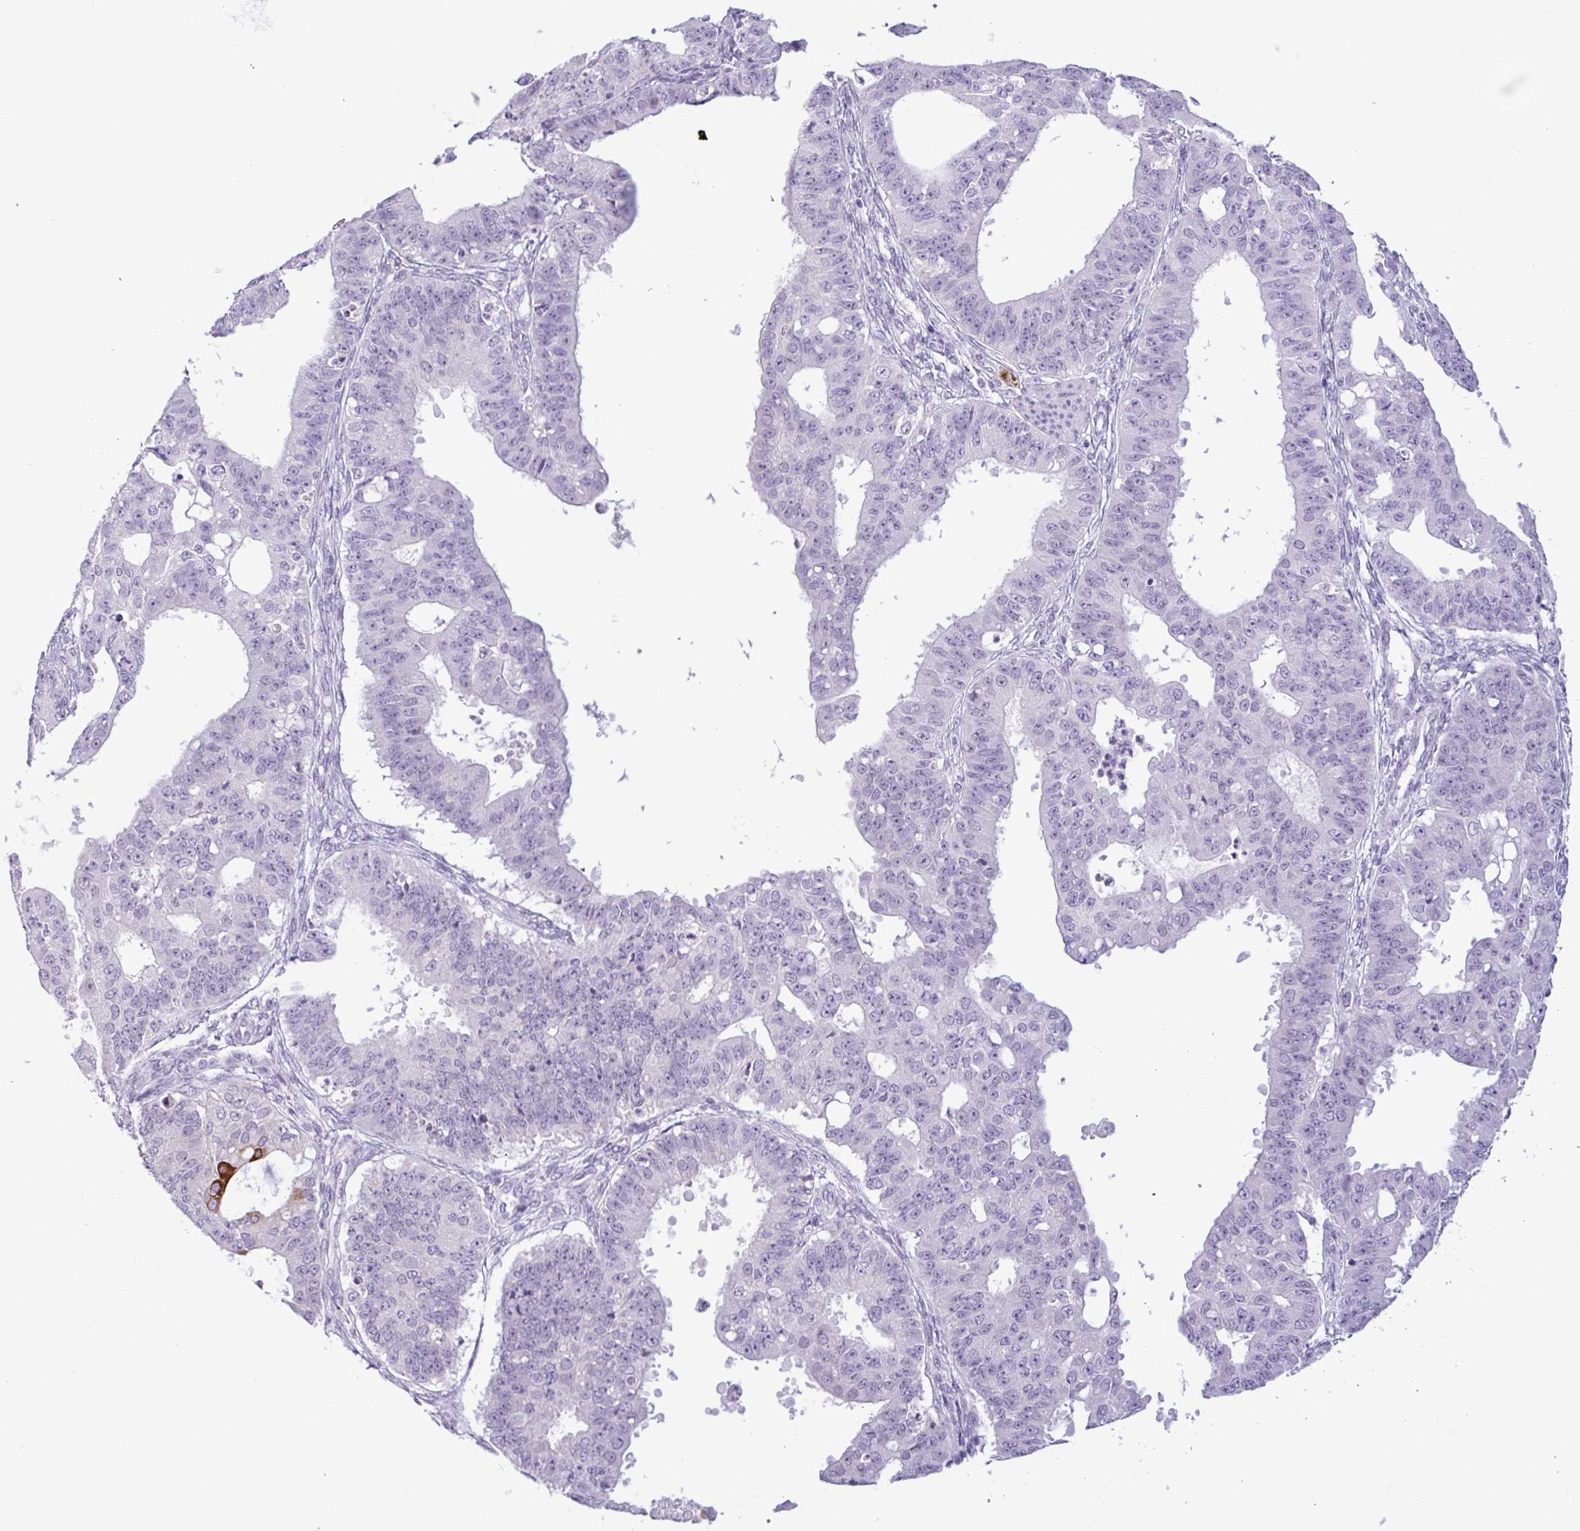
{"staining": {"intensity": "negative", "quantity": "none", "location": "none"}, "tissue": "ovarian cancer", "cell_type": "Tumor cells", "image_type": "cancer", "snomed": [{"axis": "morphology", "description": "Carcinoma, endometroid"}, {"axis": "topography", "description": "Appendix"}, {"axis": "topography", "description": "Ovary"}], "caption": "An immunohistochemistry (IHC) micrograph of ovarian cancer is shown. There is no staining in tumor cells of ovarian cancer.", "gene": "CTSE", "patient": {"sex": "female", "age": 42}}